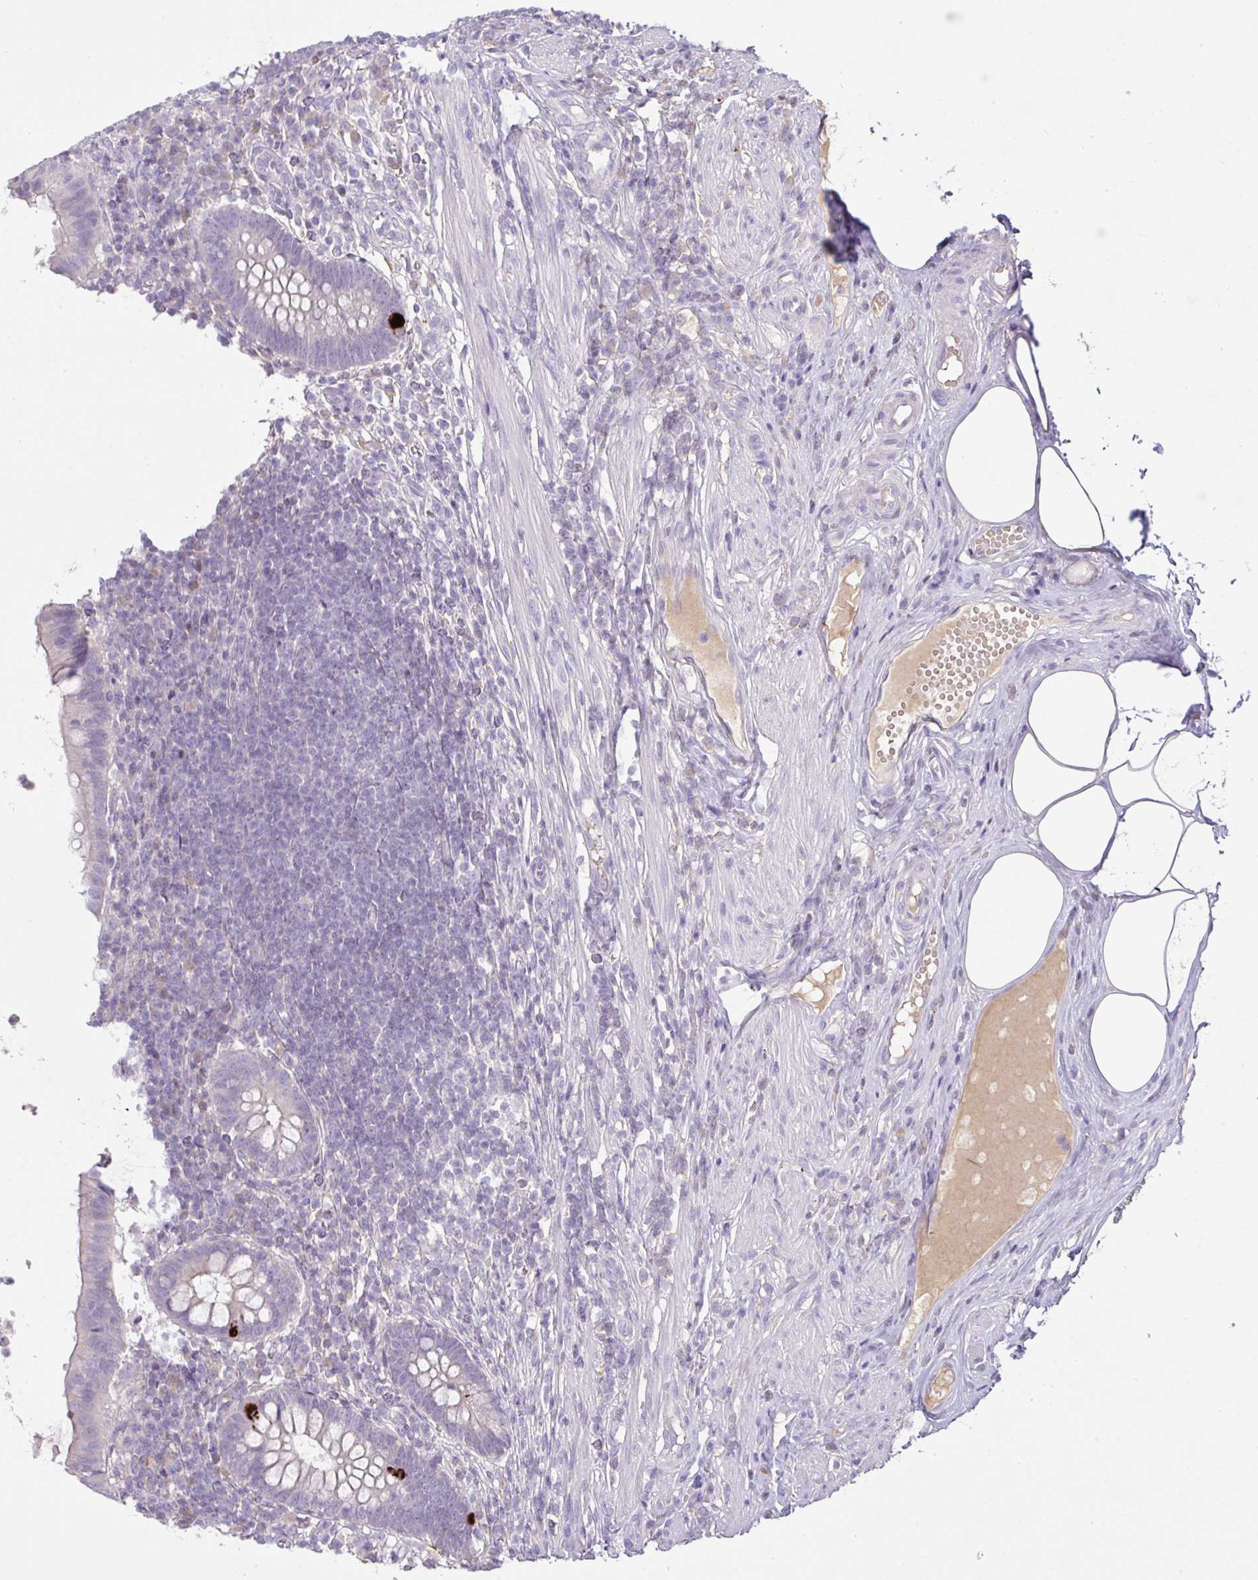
{"staining": {"intensity": "strong", "quantity": "<25%", "location": "cytoplasmic/membranous"}, "tissue": "appendix", "cell_type": "Glandular cells", "image_type": "normal", "snomed": [{"axis": "morphology", "description": "Normal tissue, NOS"}, {"axis": "topography", "description": "Appendix"}], "caption": "A brown stain shows strong cytoplasmic/membranous positivity of a protein in glandular cells of unremarkable appendix. Nuclei are stained in blue.", "gene": "OR6C6", "patient": {"sex": "female", "age": 56}}